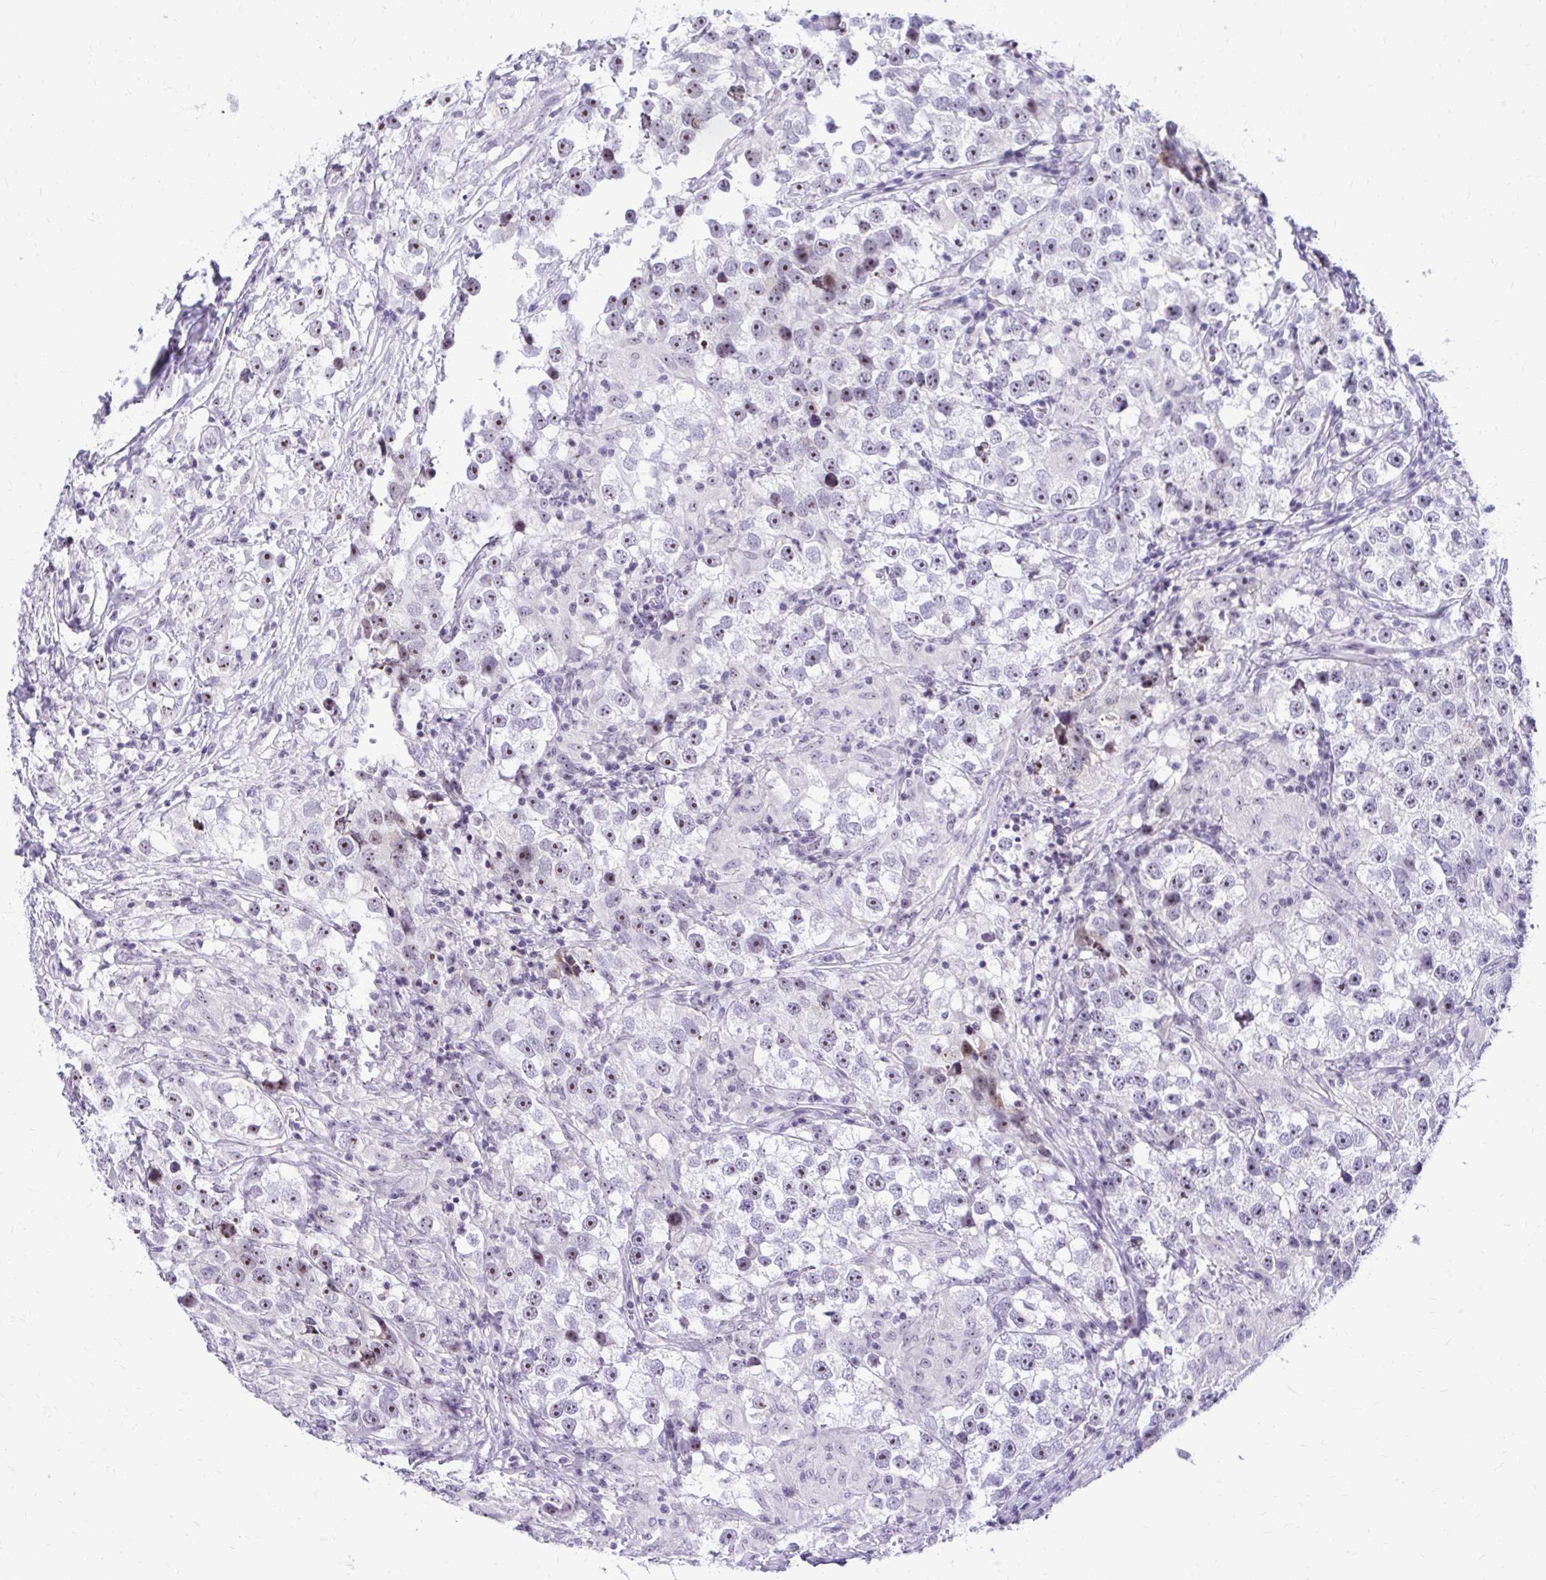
{"staining": {"intensity": "moderate", "quantity": "25%-75%", "location": "nuclear"}, "tissue": "testis cancer", "cell_type": "Tumor cells", "image_type": "cancer", "snomed": [{"axis": "morphology", "description": "Seminoma, NOS"}, {"axis": "topography", "description": "Testis"}], "caption": "Tumor cells show medium levels of moderate nuclear expression in about 25%-75% of cells in human seminoma (testis). (Stains: DAB (3,3'-diaminobenzidine) in brown, nuclei in blue, Microscopy: brightfield microscopy at high magnification).", "gene": "NIFK", "patient": {"sex": "male", "age": 46}}